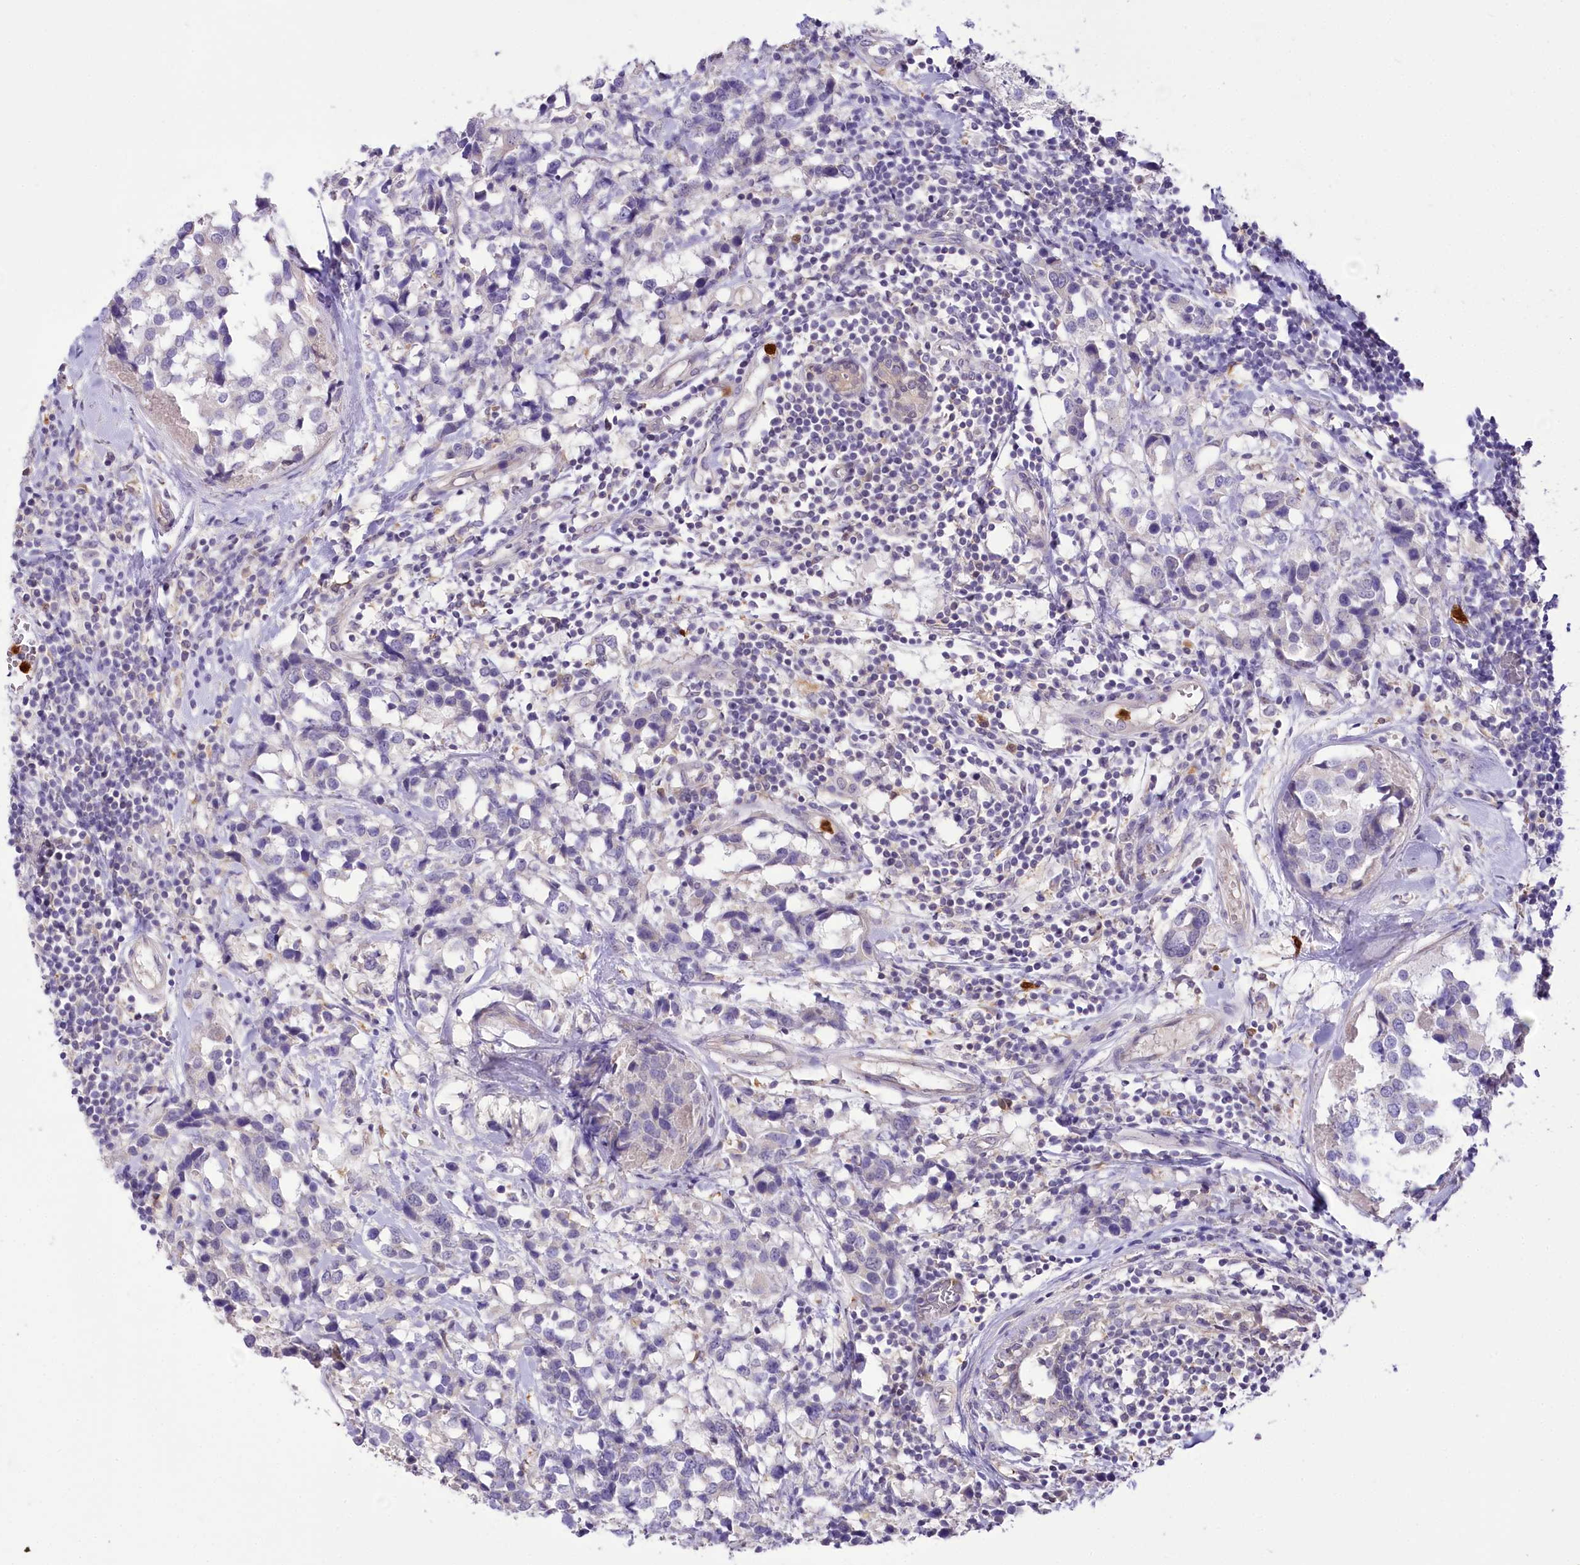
{"staining": {"intensity": "negative", "quantity": "none", "location": "none"}, "tissue": "breast cancer", "cell_type": "Tumor cells", "image_type": "cancer", "snomed": [{"axis": "morphology", "description": "Lobular carcinoma"}, {"axis": "topography", "description": "Breast"}], "caption": "Tumor cells show no significant protein positivity in breast cancer.", "gene": "DPYD", "patient": {"sex": "female", "age": 59}}